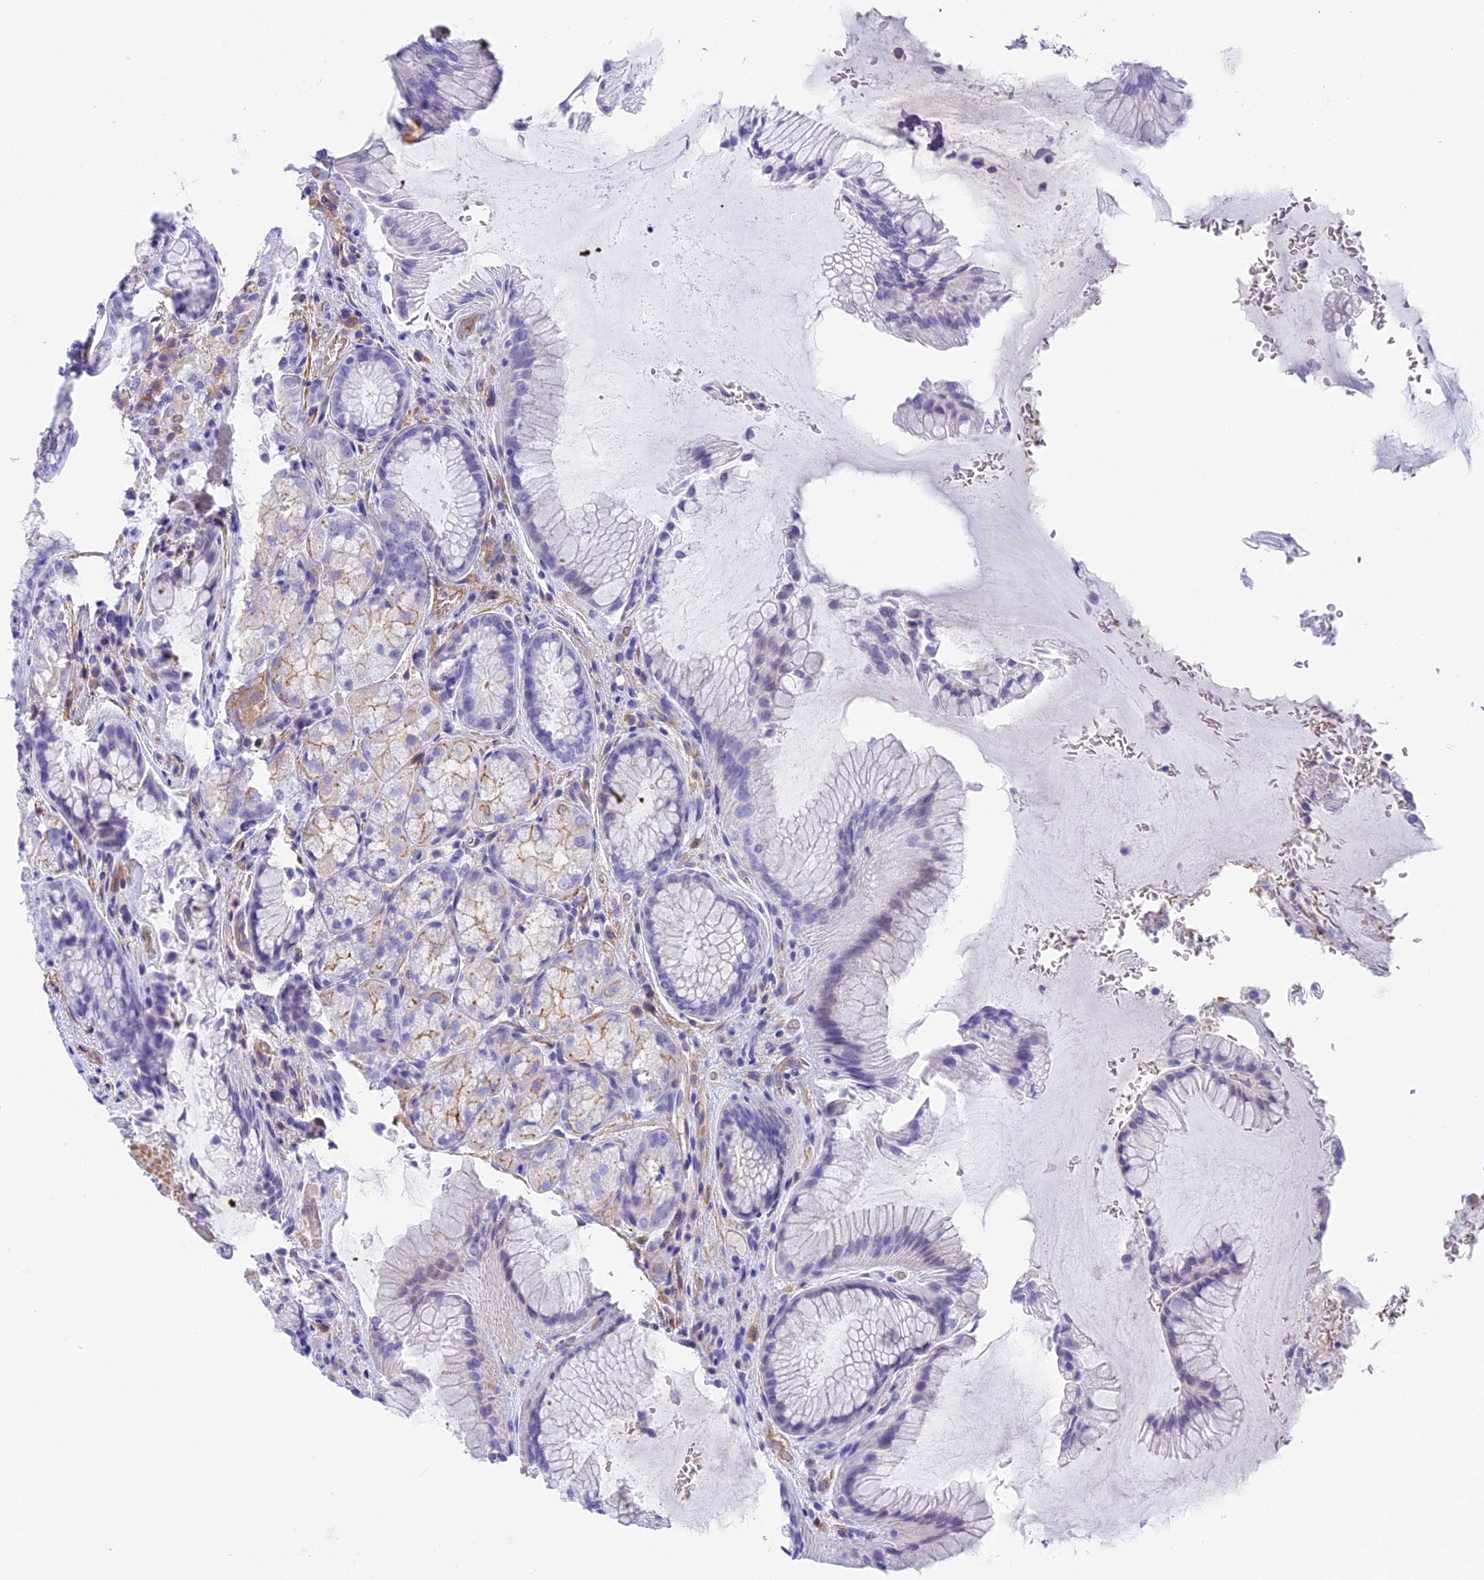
{"staining": {"intensity": "moderate", "quantity": "25%-75%", "location": "cytoplasmic/membranous"}, "tissue": "stomach", "cell_type": "Glandular cells", "image_type": "normal", "snomed": [{"axis": "morphology", "description": "Normal tissue, NOS"}, {"axis": "topography", "description": "Stomach"}], "caption": "High-magnification brightfield microscopy of normal stomach stained with DAB (3,3'-diaminobenzidine) (brown) and counterstained with hematoxylin (blue). glandular cells exhibit moderate cytoplasmic/membranous expression is present in about25%-75% of cells. Using DAB (3,3'-diaminobenzidine) (brown) and hematoxylin (blue) stains, captured at high magnification using brightfield microscopy.", "gene": "HOMER3", "patient": {"sex": "male", "age": 63}}